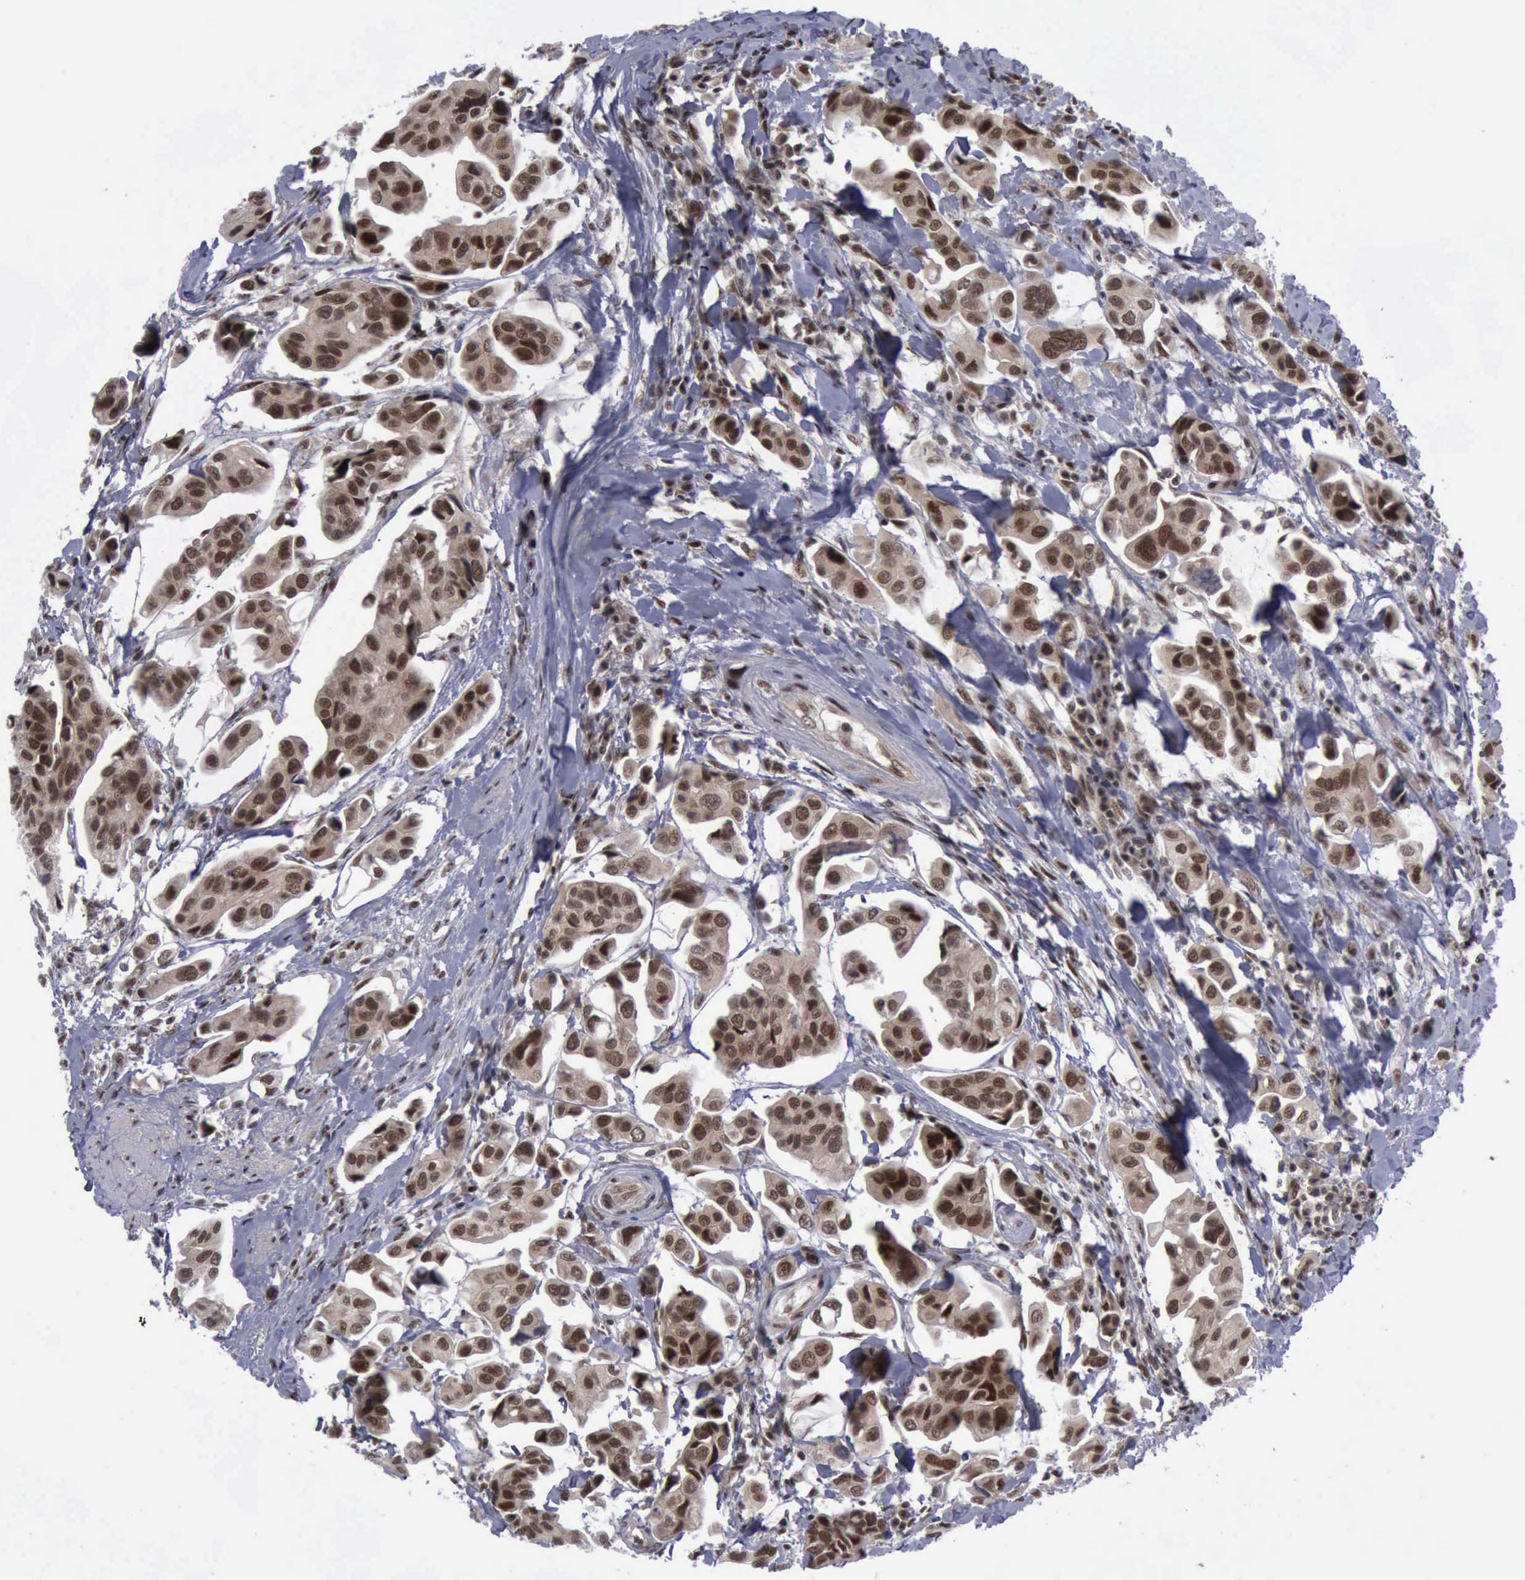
{"staining": {"intensity": "strong", "quantity": ">75%", "location": "cytoplasmic/membranous,nuclear"}, "tissue": "urothelial cancer", "cell_type": "Tumor cells", "image_type": "cancer", "snomed": [{"axis": "morphology", "description": "Adenocarcinoma, NOS"}, {"axis": "topography", "description": "Urinary bladder"}], "caption": "The micrograph reveals staining of adenocarcinoma, revealing strong cytoplasmic/membranous and nuclear protein expression (brown color) within tumor cells.", "gene": "ATM", "patient": {"sex": "male", "age": 61}}